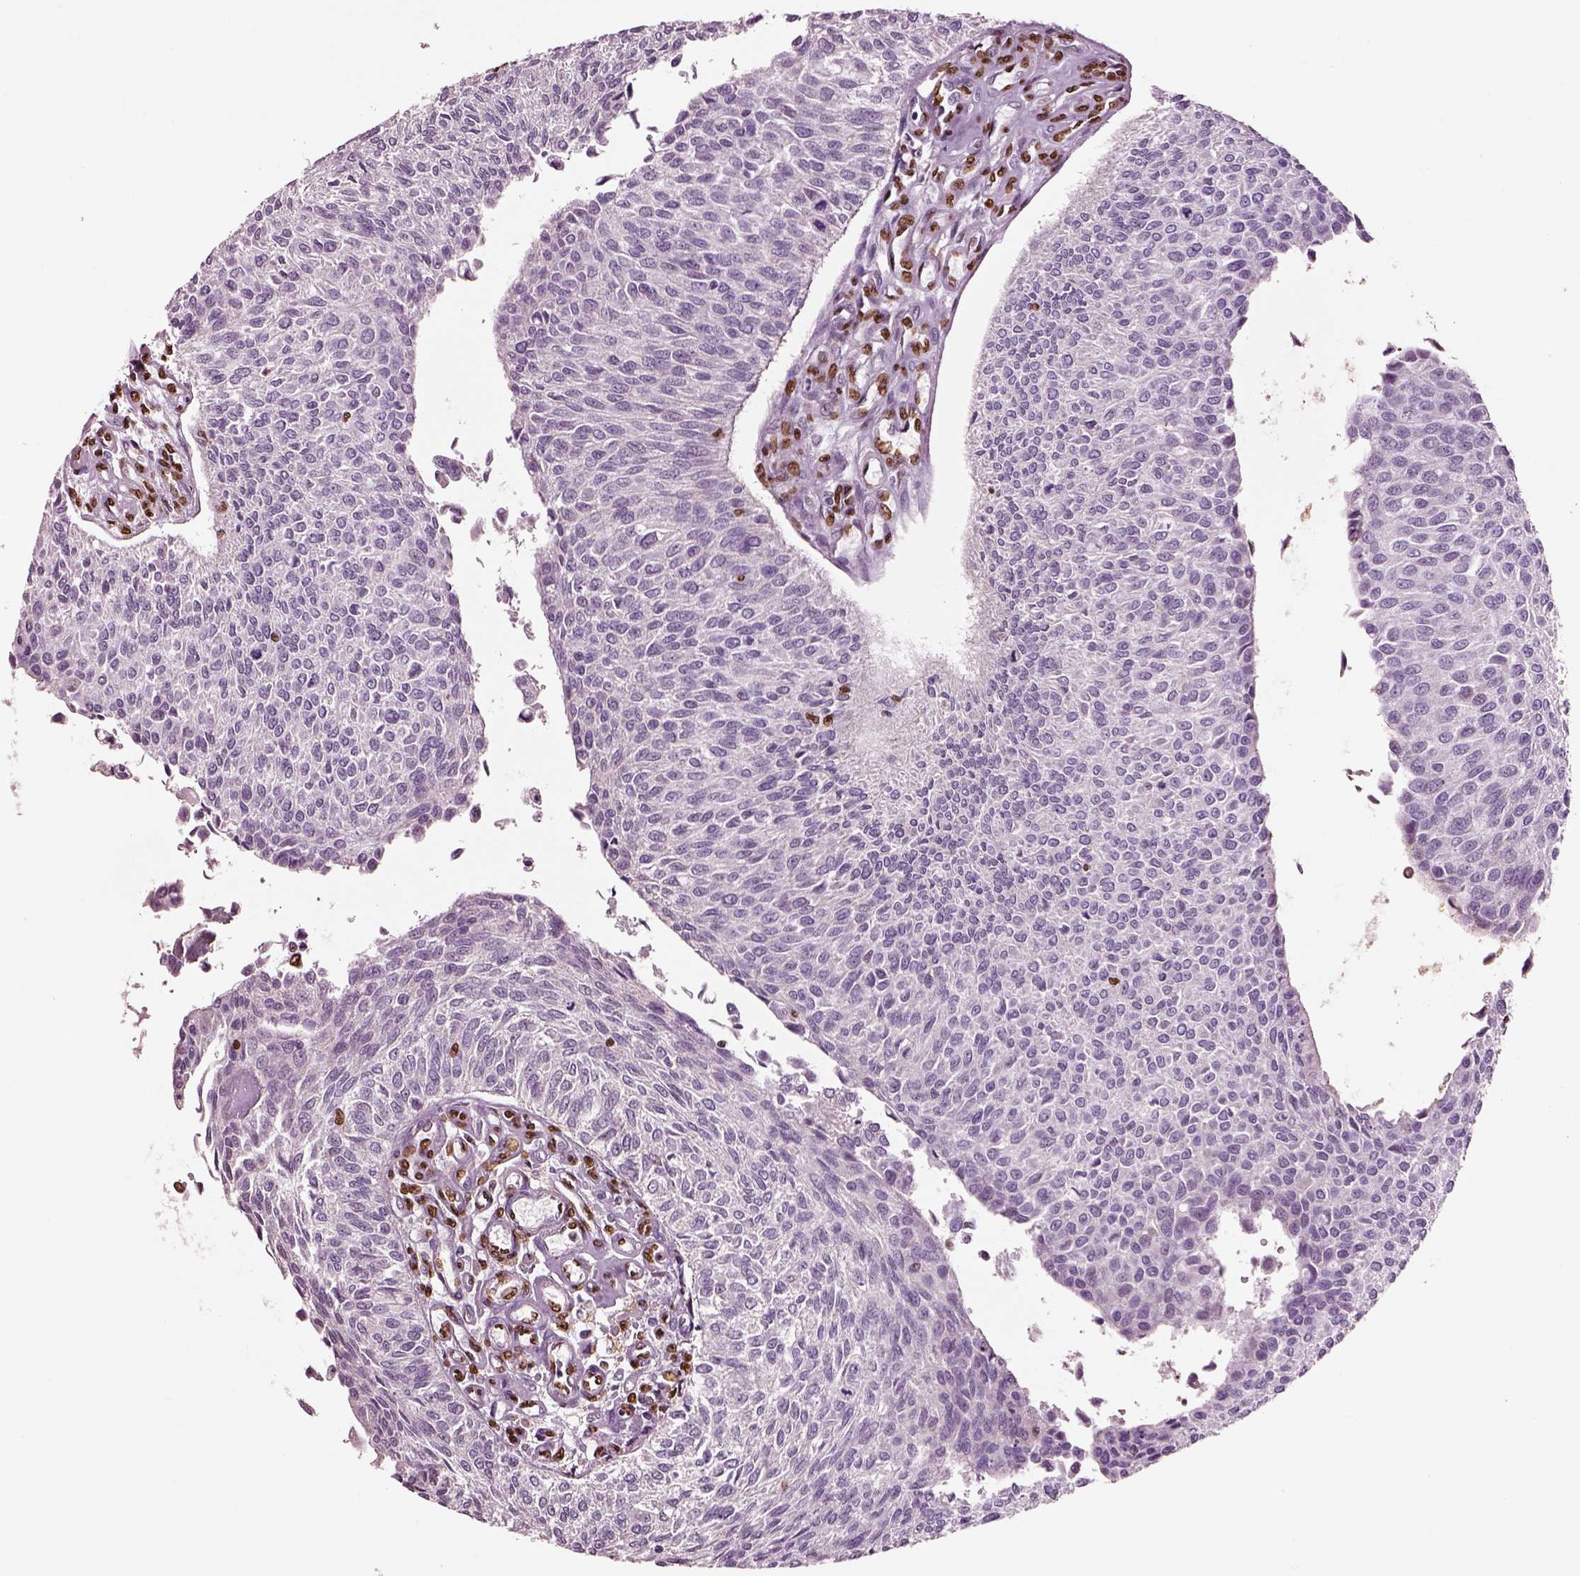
{"staining": {"intensity": "negative", "quantity": "none", "location": "none"}, "tissue": "urothelial cancer", "cell_type": "Tumor cells", "image_type": "cancer", "snomed": [{"axis": "morphology", "description": "Urothelial carcinoma, NOS"}, {"axis": "topography", "description": "Urinary bladder"}], "caption": "Immunohistochemistry (IHC) image of neoplastic tissue: transitional cell carcinoma stained with DAB reveals no significant protein positivity in tumor cells.", "gene": "DDX3X", "patient": {"sex": "male", "age": 55}}